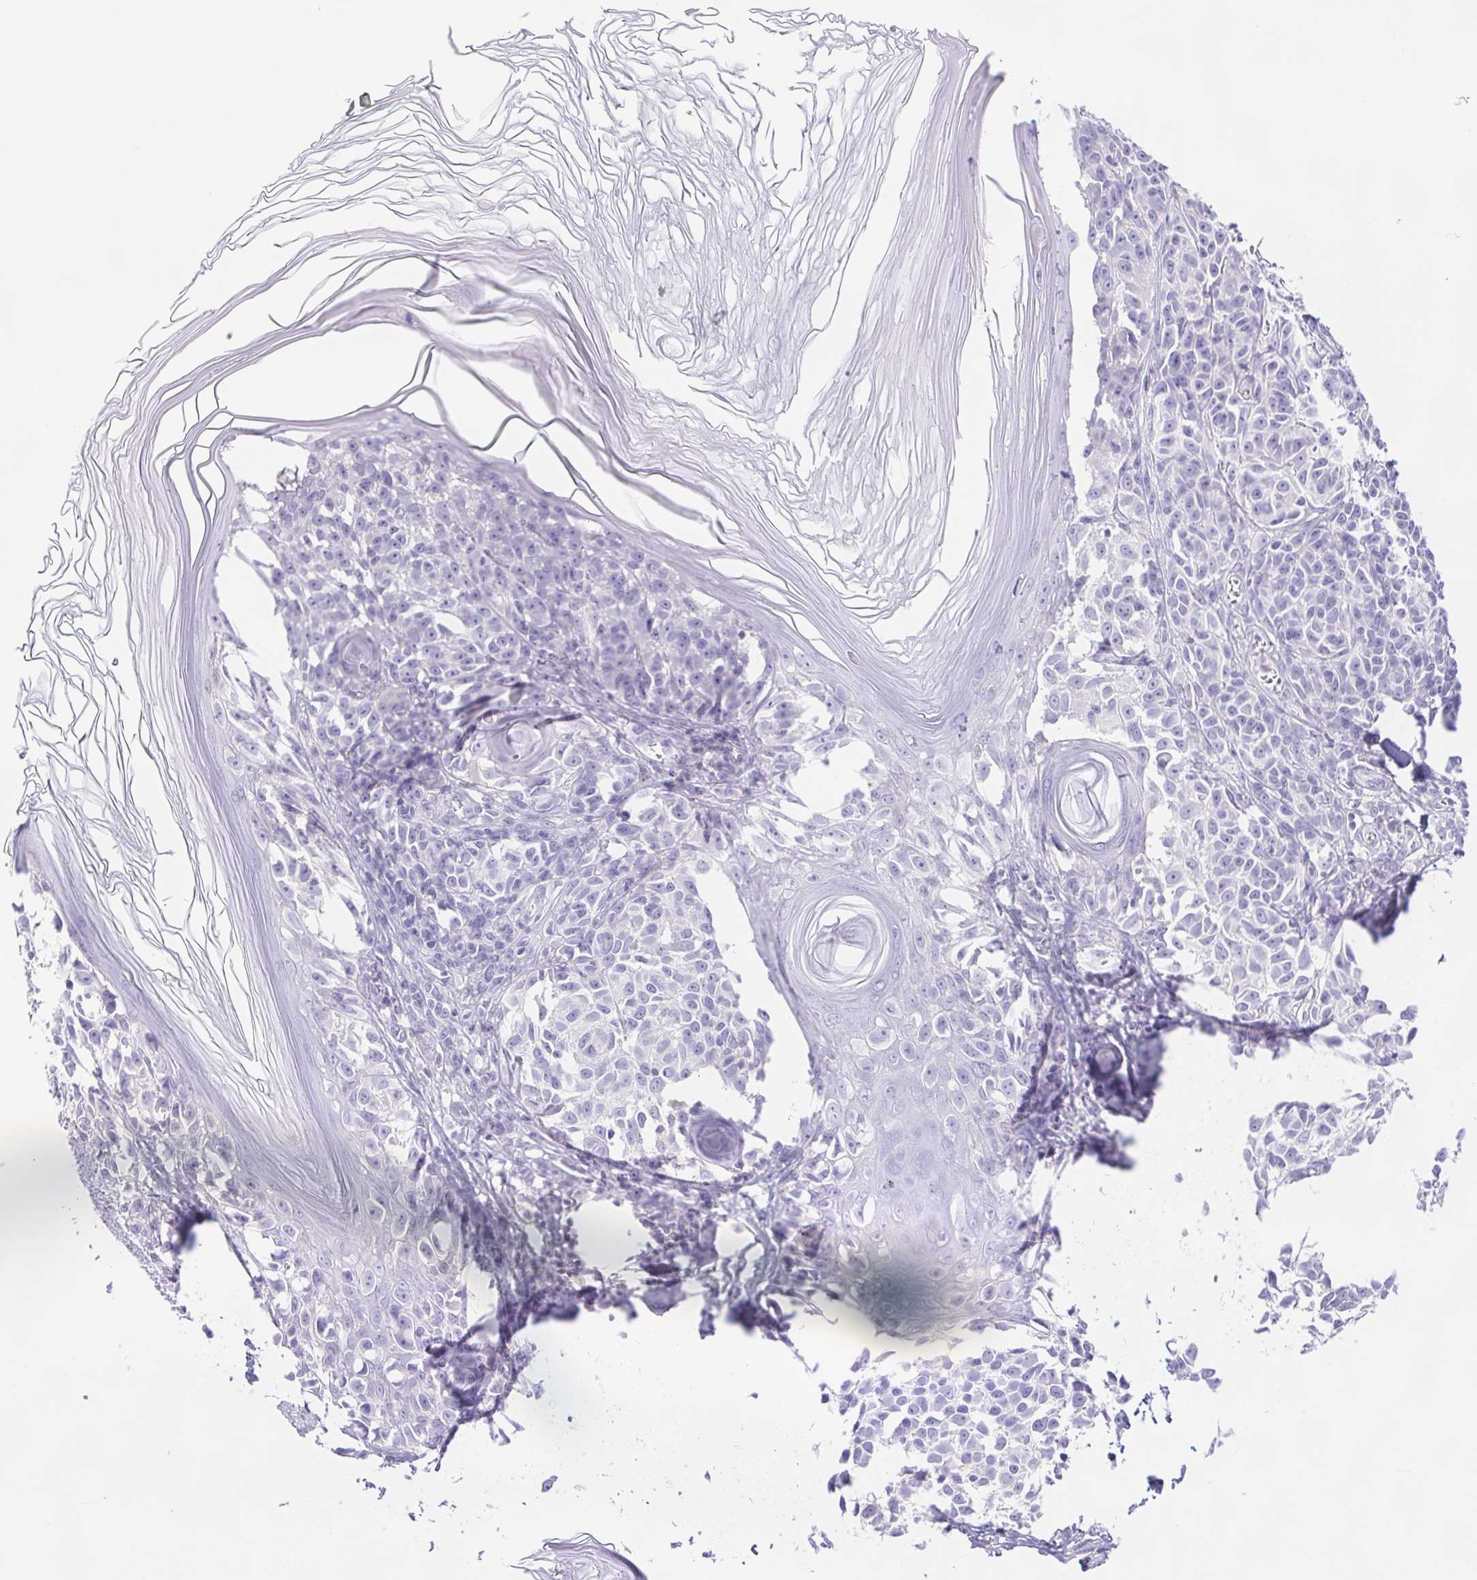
{"staining": {"intensity": "negative", "quantity": "none", "location": "none"}, "tissue": "melanoma", "cell_type": "Tumor cells", "image_type": "cancer", "snomed": [{"axis": "morphology", "description": "Malignant melanoma, NOS"}, {"axis": "topography", "description": "Skin"}], "caption": "This micrograph is of malignant melanoma stained with immunohistochemistry (IHC) to label a protein in brown with the nuclei are counter-stained blue. There is no expression in tumor cells. (Stains: DAB IHC with hematoxylin counter stain, Microscopy: brightfield microscopy at high magnification).", "gene": "SYNPR", "patient": {"sex": "male", "age": 73}}